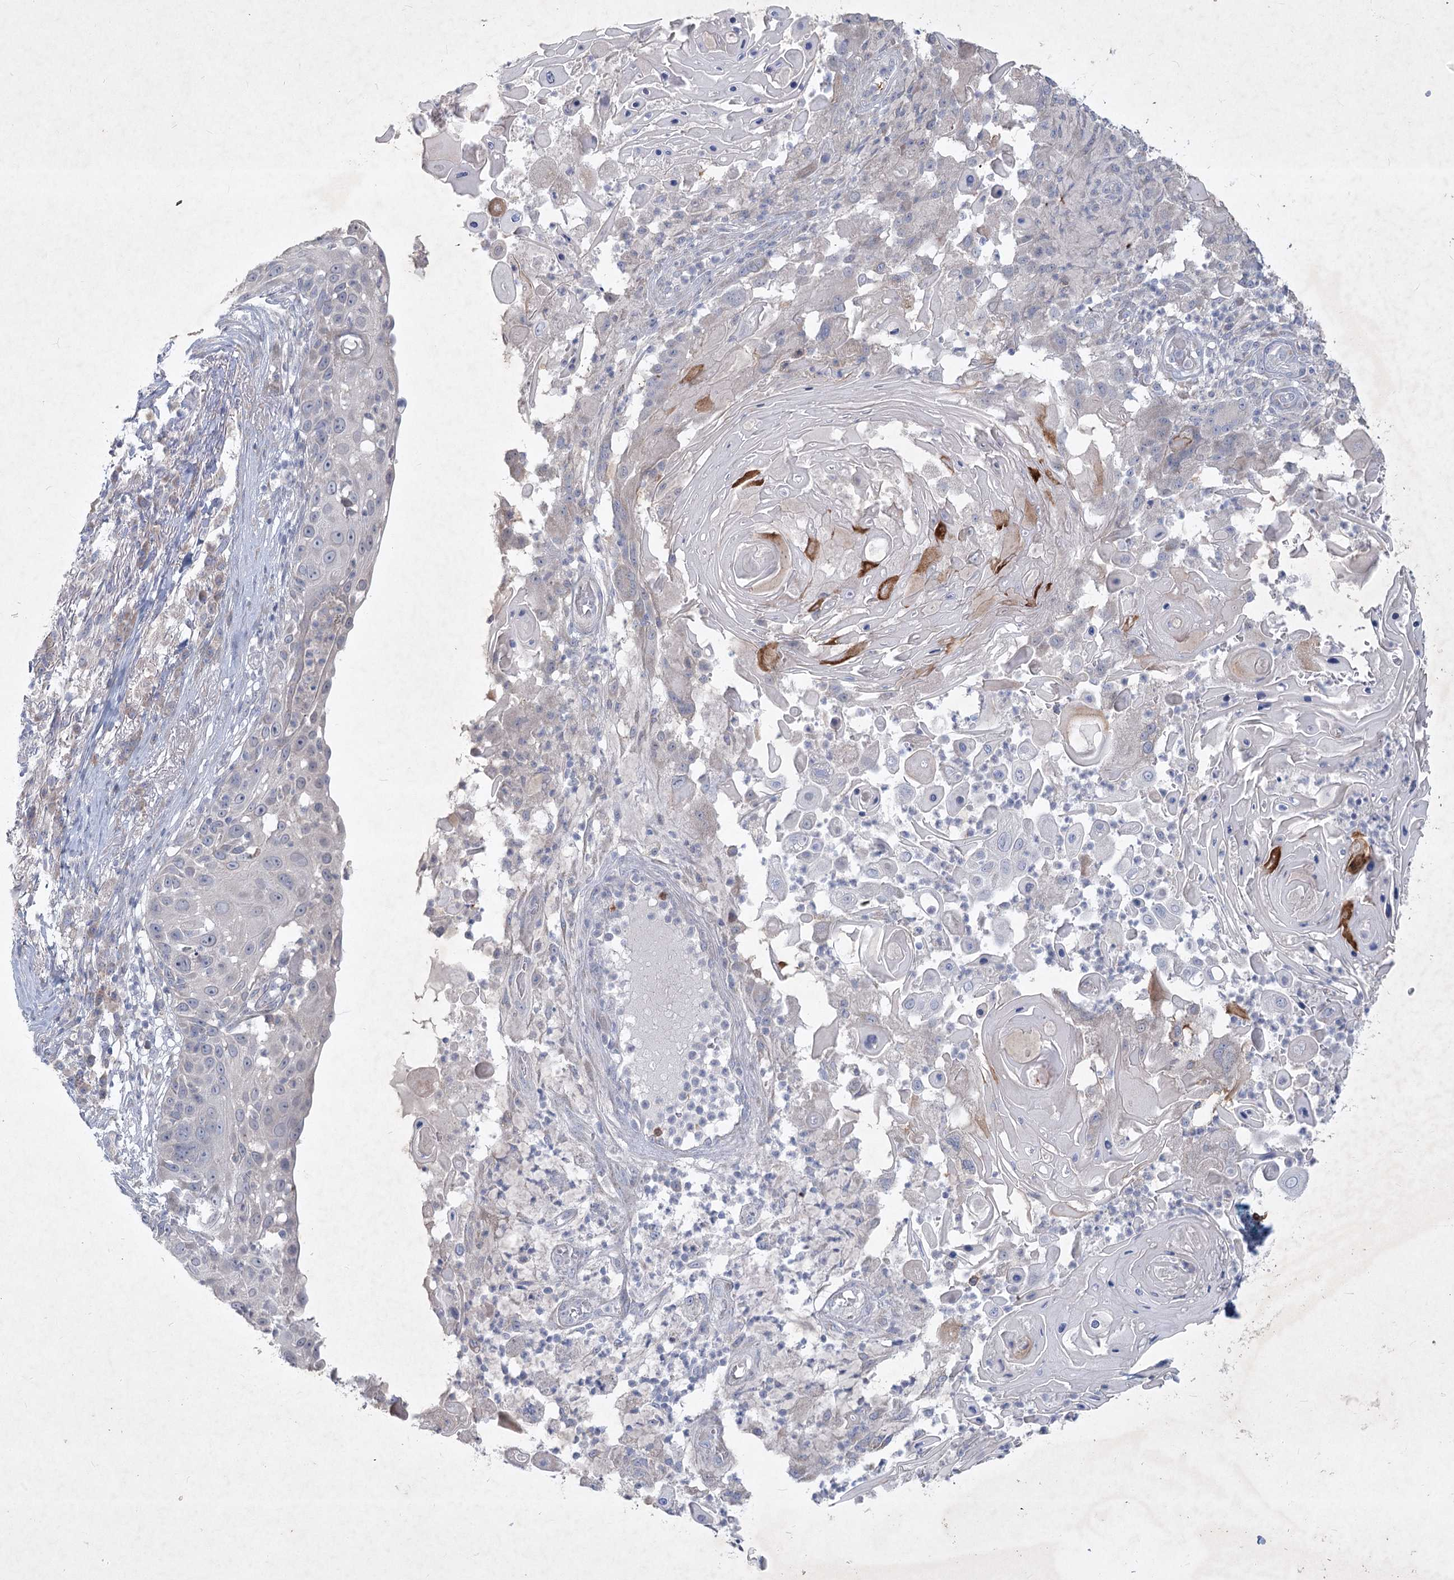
{"staining": {"intensity": "negative", "quantity": "none", "location": "none"}, "tissue": "skin cancer", "cell_type": "Tumor cells", "image_type": "cancer", "snomed": [{"axis": "morphology", "description": "Squamous cell carcinoma, NOS"}, {"axis": "topography", "description": "Skin"}], "caption": "Immunohistochemical staining of human squamous cell carcinoma (skin) exhibits no significant expression in tumor cells.", "gene": "PLA2G12A", "patient": {"sex": "female", "age": 44}}